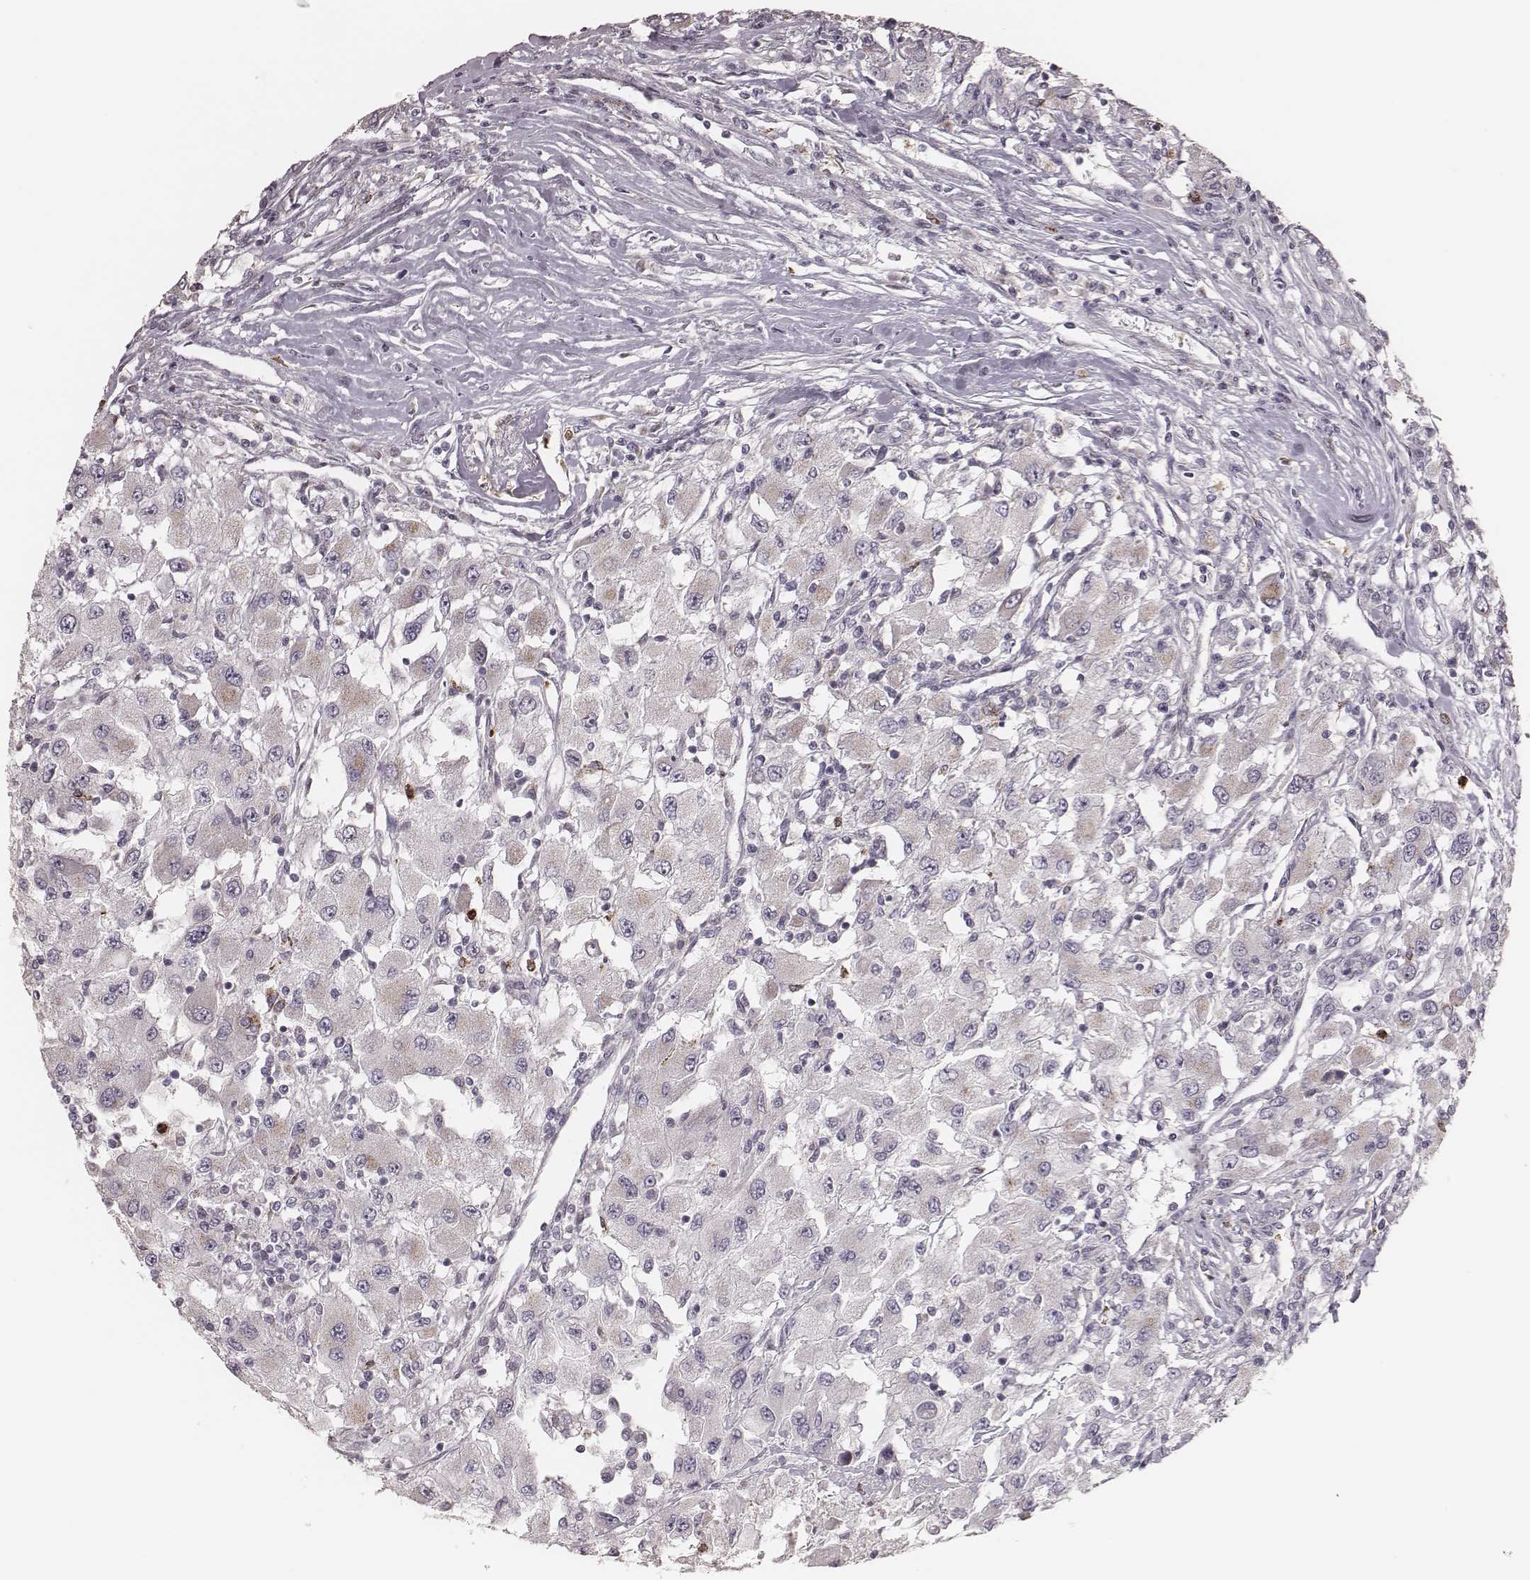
{"staining": {"intensity": "moderate", "quantity": "<25%", "location": "cytoplasmic/membranous"}, "tissue": "renal cancer", "cell_type": "Tumor cells", "image_type": "cancer", "snomed": [{"axis": "morphology", "description": "Adenocarcinoma, NOS"}, {"axis": "topography", "description": "Kidney"}], "caption": "Renal cancer tissue reveals moderate cytoplasmic/membranous staining in approximately <25% of tumor cells, visualized by immunohistochemistry.", "gene": "ABCA7", "patient": {"sex": "female", "age": 67}}